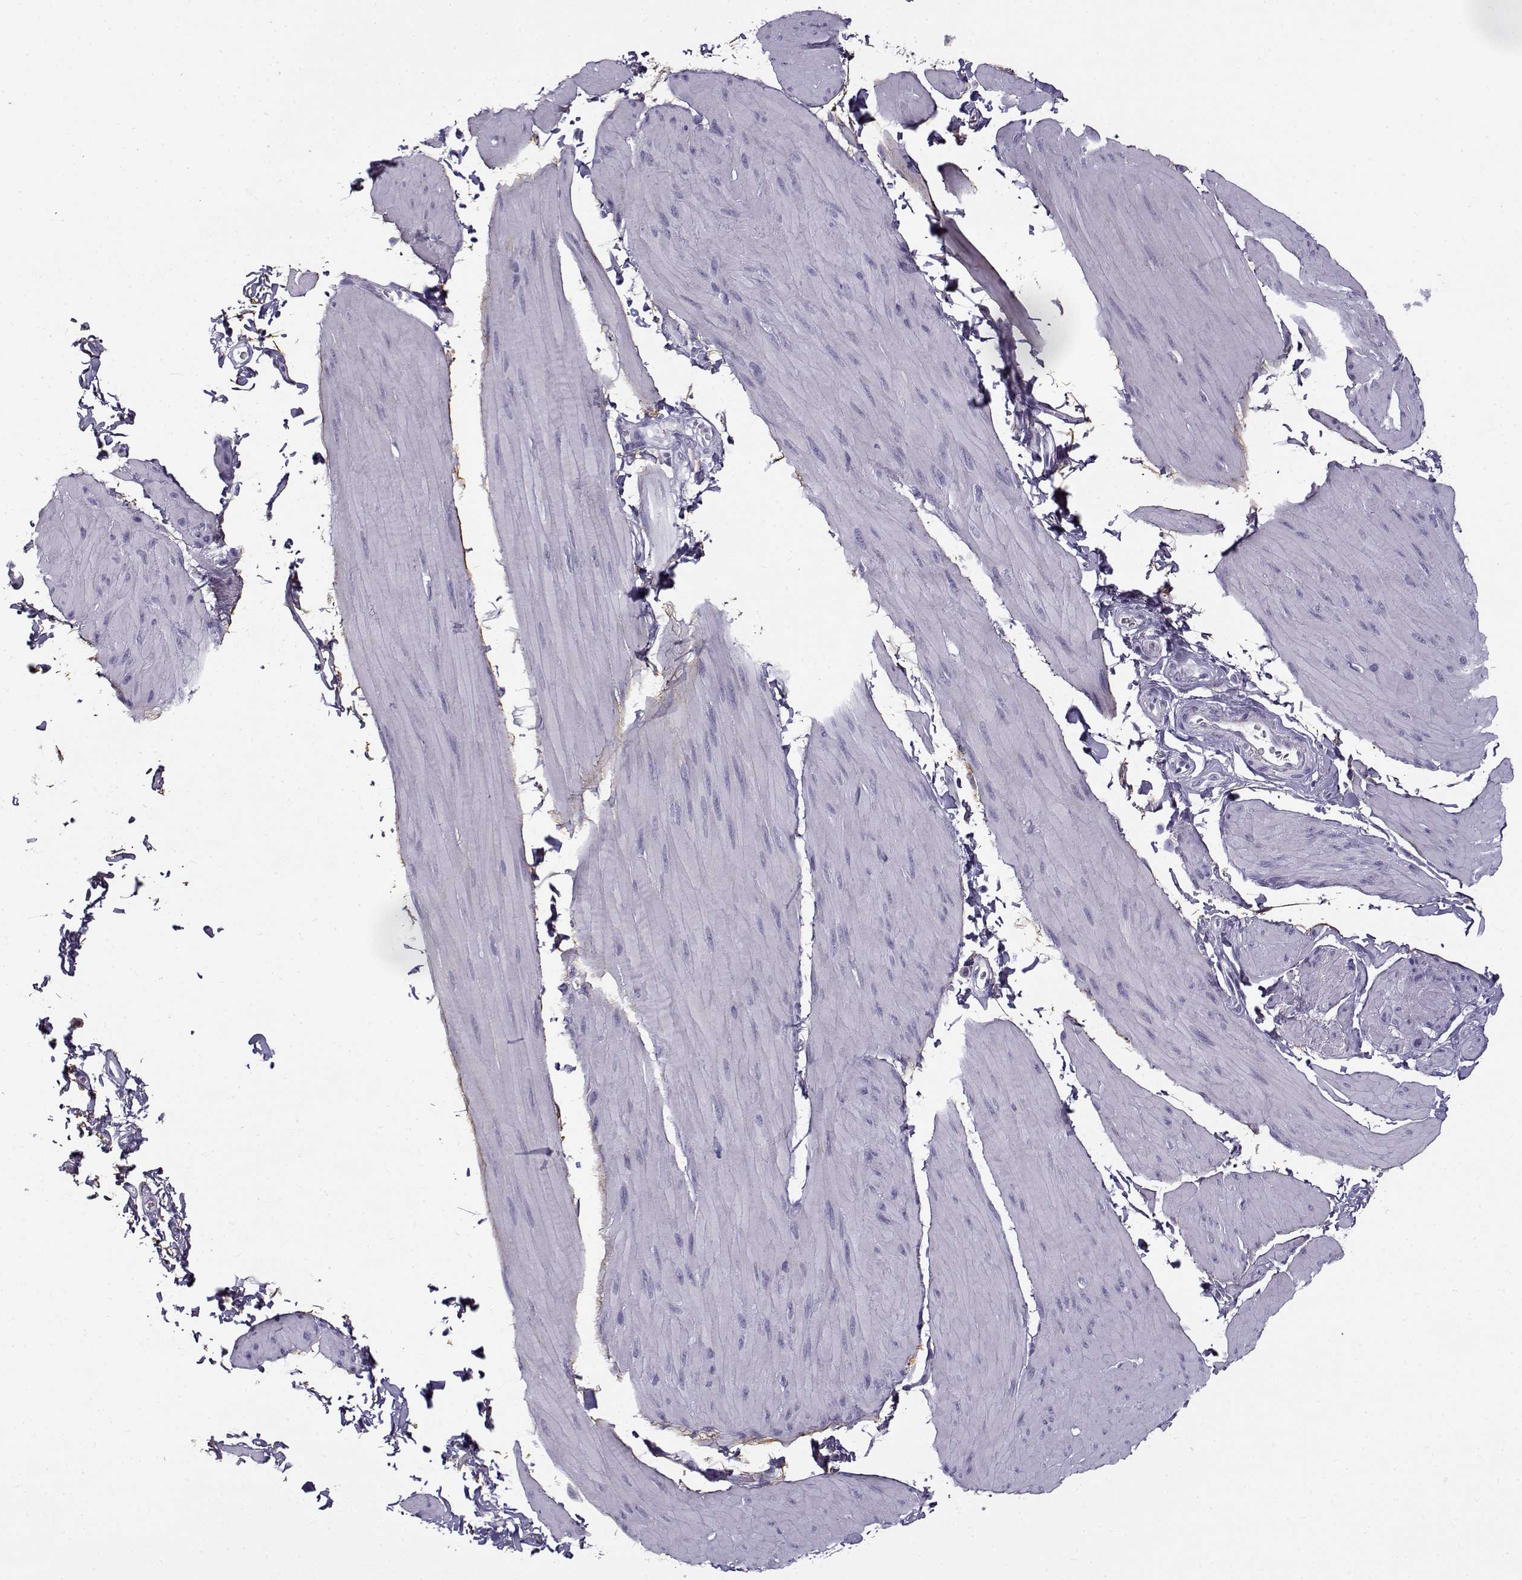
{"staining": {"intensity": "negative", "quantity": "none", "location": "none"}, "tissue": "smooth muscle", "cell_type": "Smooth muscle cells", "image_type": "normal", "snomed": [{"axis": "morphology", "description": "Normal tissue, NOS"}, {"axis": "topography", "description": "Adipose tissue"}, {"axis": "topography", "description": "Smooth muscle"}, {"axis": "topography", "description": "Peripheral nerve tissue"}], "caption": "IHC of normal smooth muscle displays no expression in smooth muscle cells.", "gene": "GTSF1L", "patient": {"sex": "male", "age": 83}}